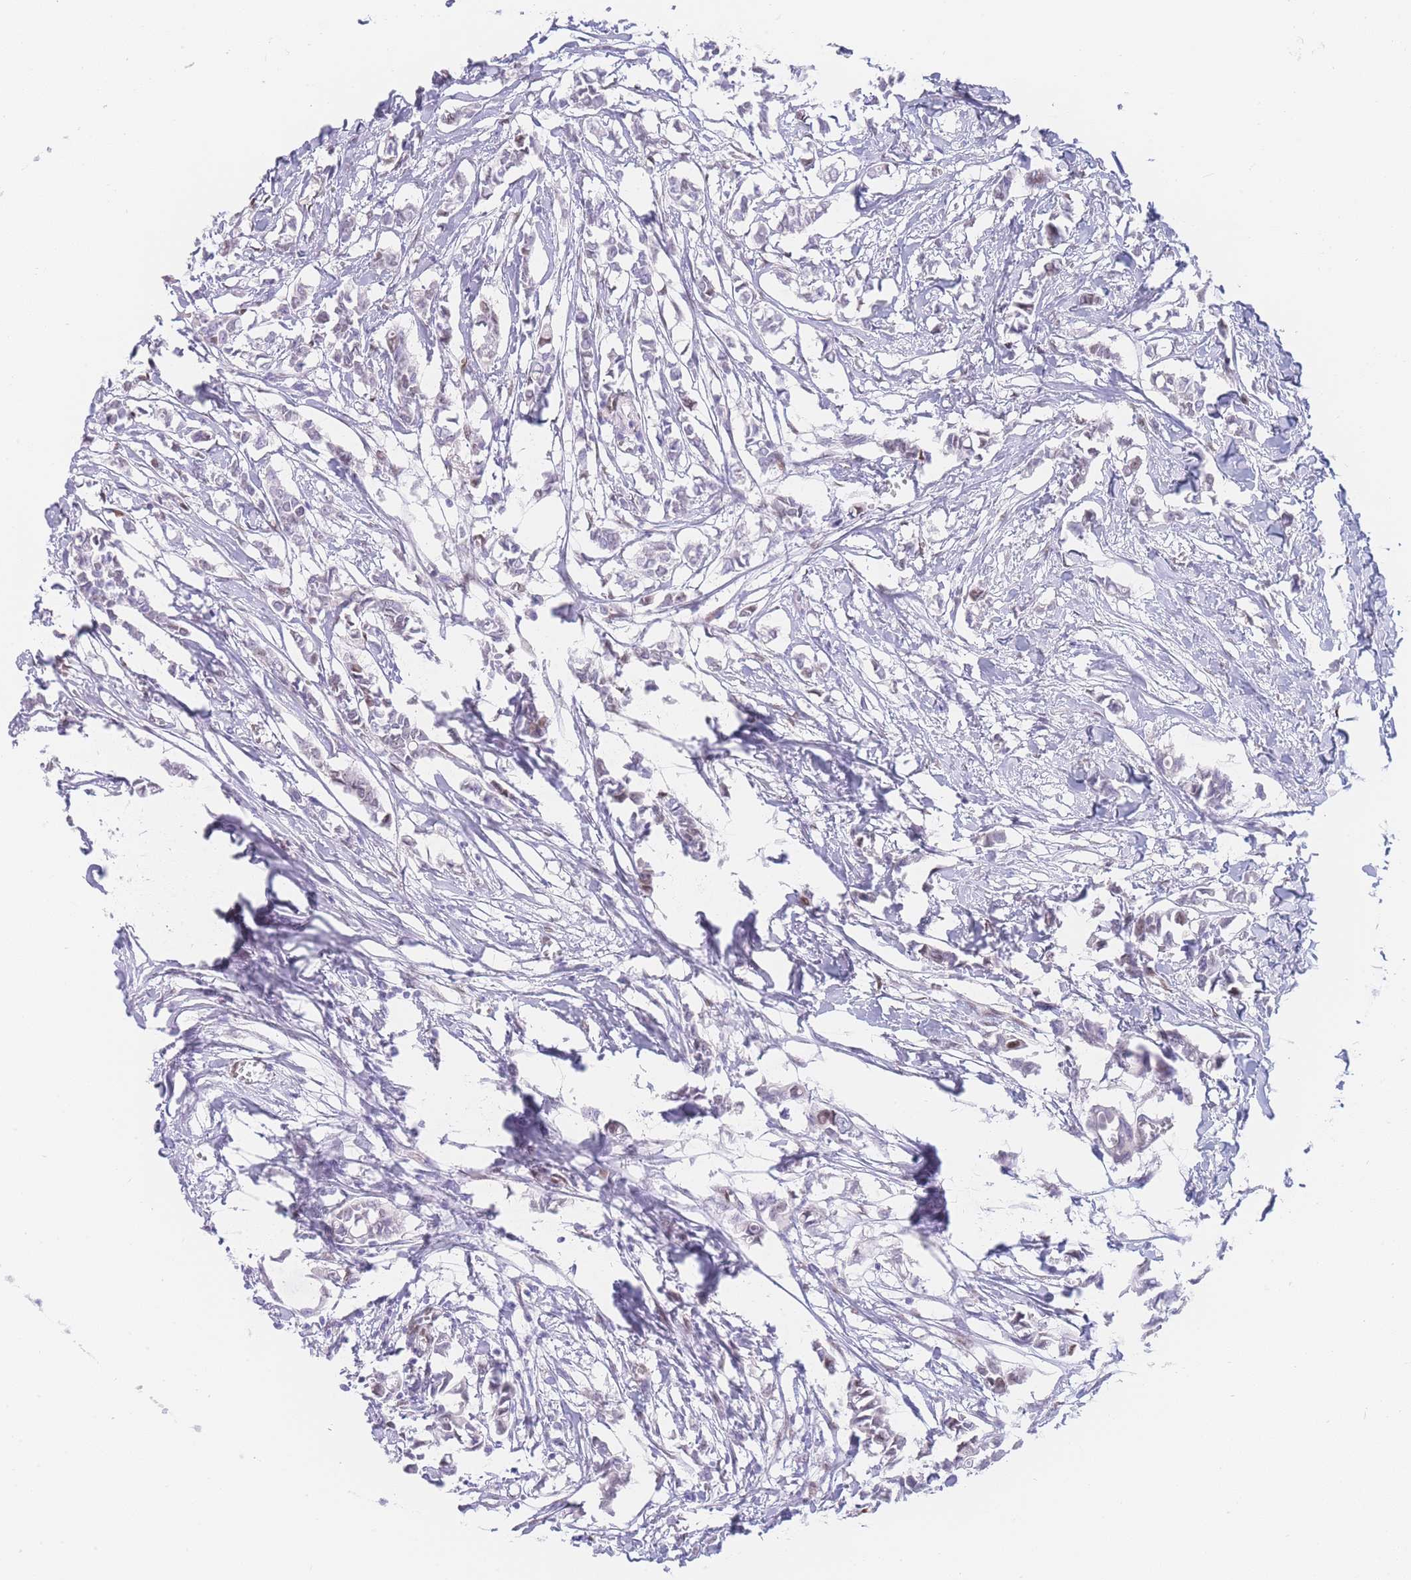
{"staining": {"intensity": "negative", "quantity": "none", "location": "none"}, "tissue": "breast cancer", "cell_type": "Tumor cells", "image_type": "cancer", "snomed": [{"axis": "morphology", "description": "Duct carcinoma"}, {"axis": "topography", "description": "Breast"}], "caption": "Immunohistochemical staining of human breast intraductal carcinoma exhibits no significant staining in tumor cells.", "gene": "PSMB5", "patient": {"sex": "female", "age": 41}}